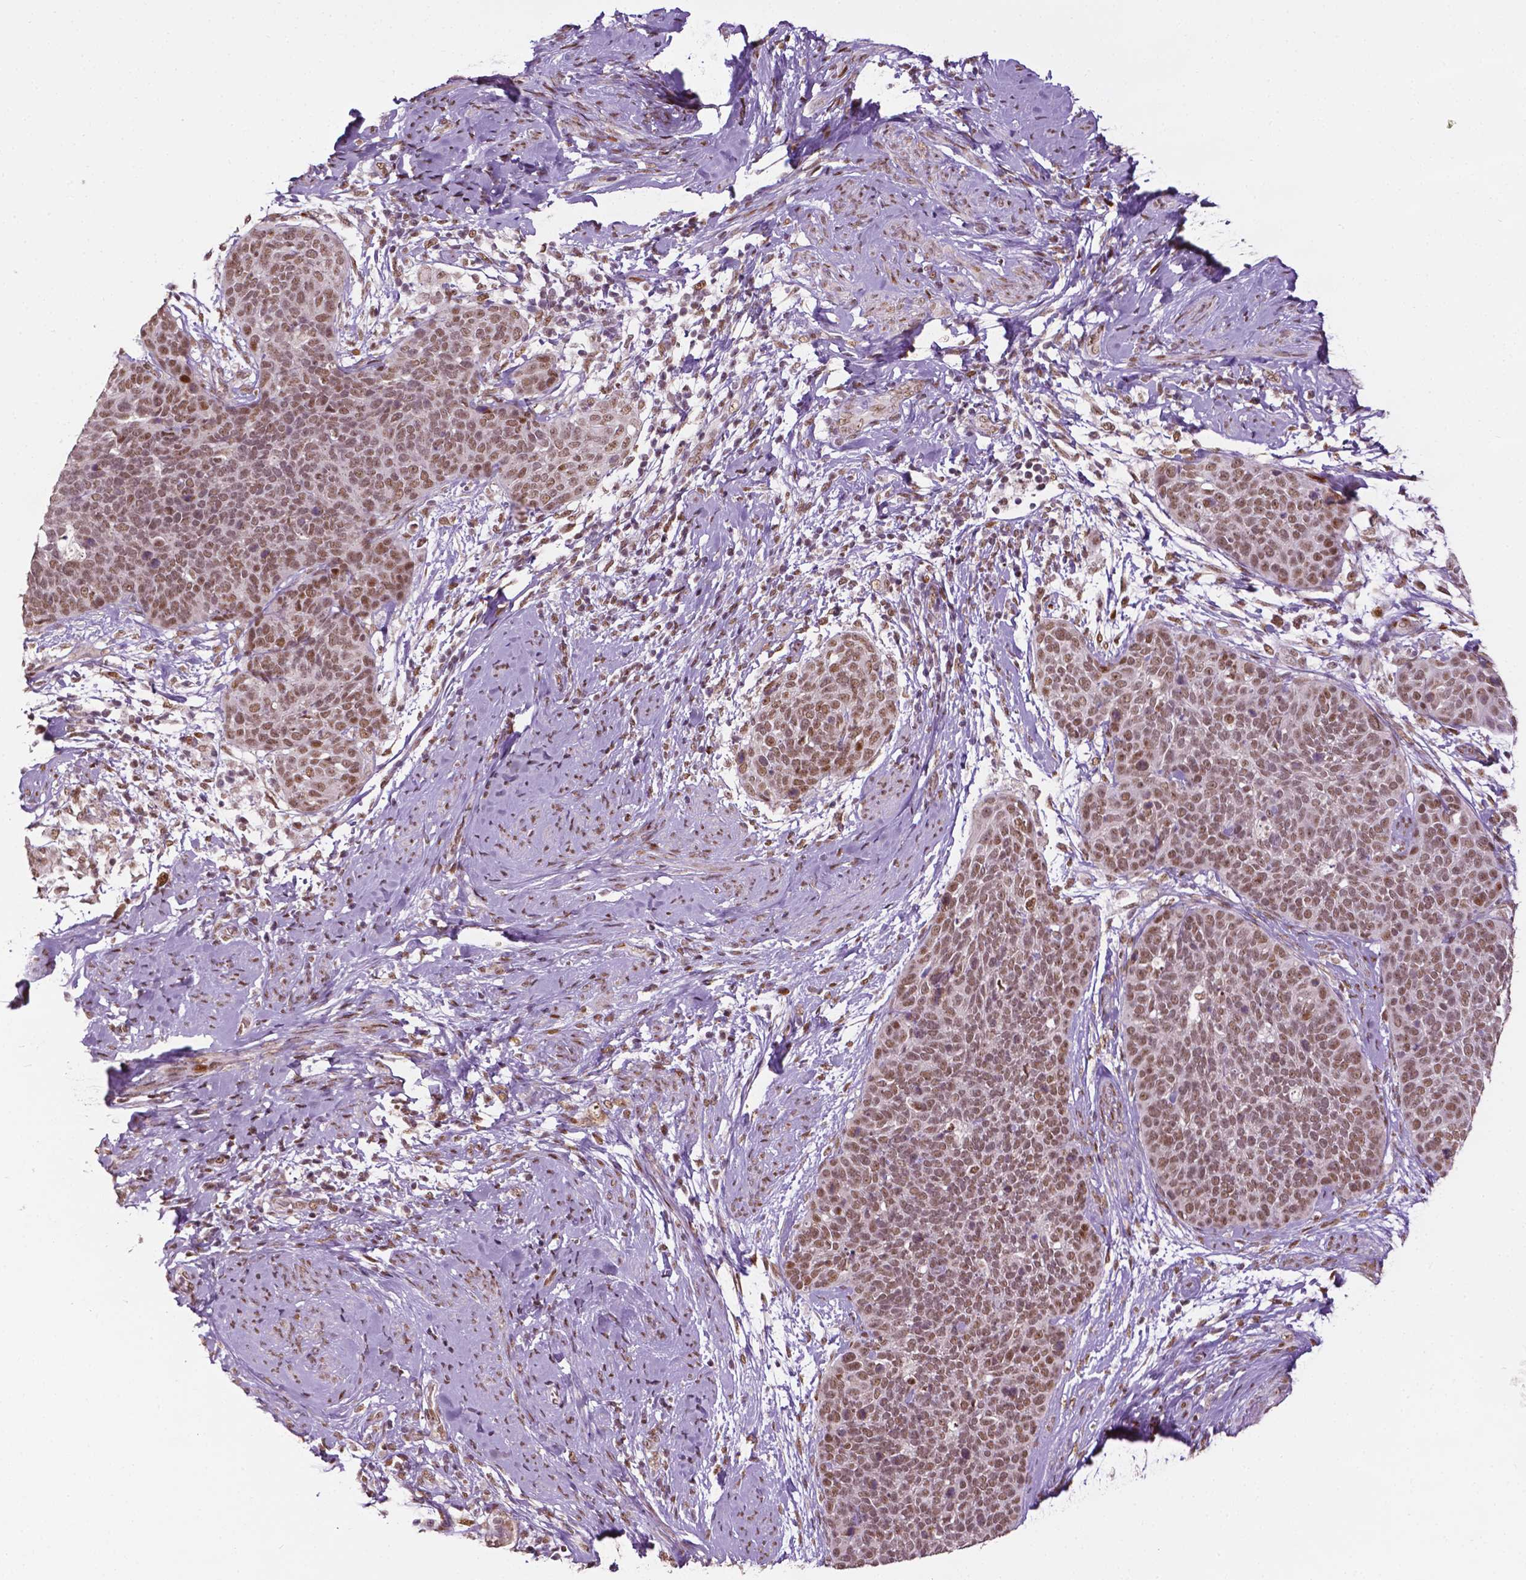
{"staining": {"intensity": "moderate", "quantity": ">75%", "location": "nuclear"}, "tissue": "cervical cancer", "cell_type": "Tumor cells", "image_type": "cancer", "snomed": [{"axis": "morphology", "description": "Squamous cell carcinoma, NOS"}, {"axis": "topography", "description": "Cervix"}], "caption": "This is an image of immunohistochemistry staining of cervical squamous cell carcinoma, which shows moderate staining in the nuclear of tumor cells.", "gene": "ZNF41", "patient": {"sex": "female", "age": 69}}